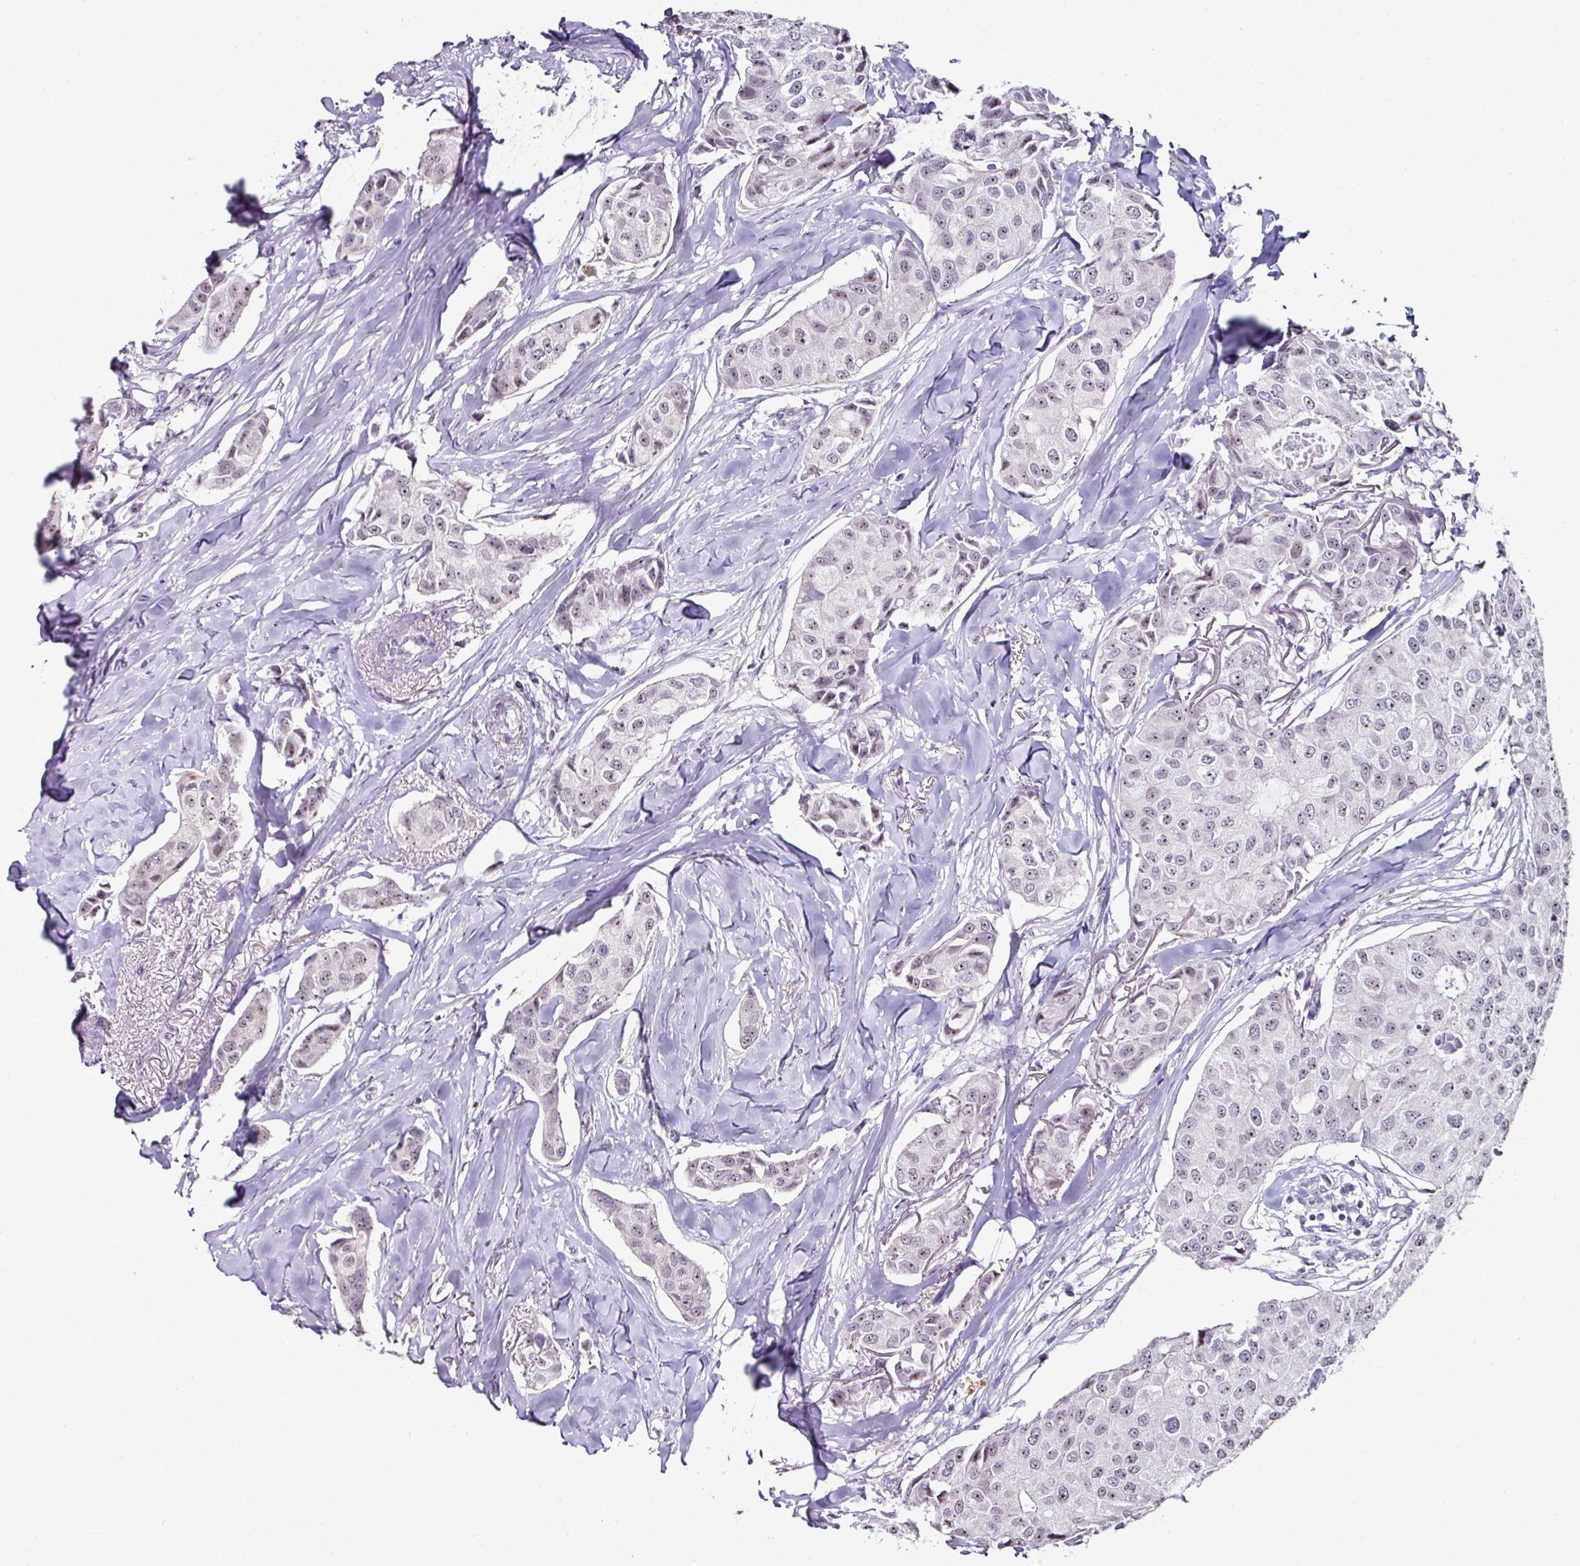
{"staining": {"intensity": "weak", "quantity": "25%-75%", "location": "nuclear"}, "tissue": "breast cancer", "cell_type": "Tumor cells", "image_type": "cancer", "snomed": [{"axis": "morphology", "description": "Duct carcinoma"}, {"axis": "topography", "description": "Breast"}], "caption": "About 25%-75% of tumor cells in breast cancer show weak nuclear protein positivity as visualized by brown immunohistochemical staining.", "gene": "NACC2", "patient": {"sex": "female", "age": 80}}